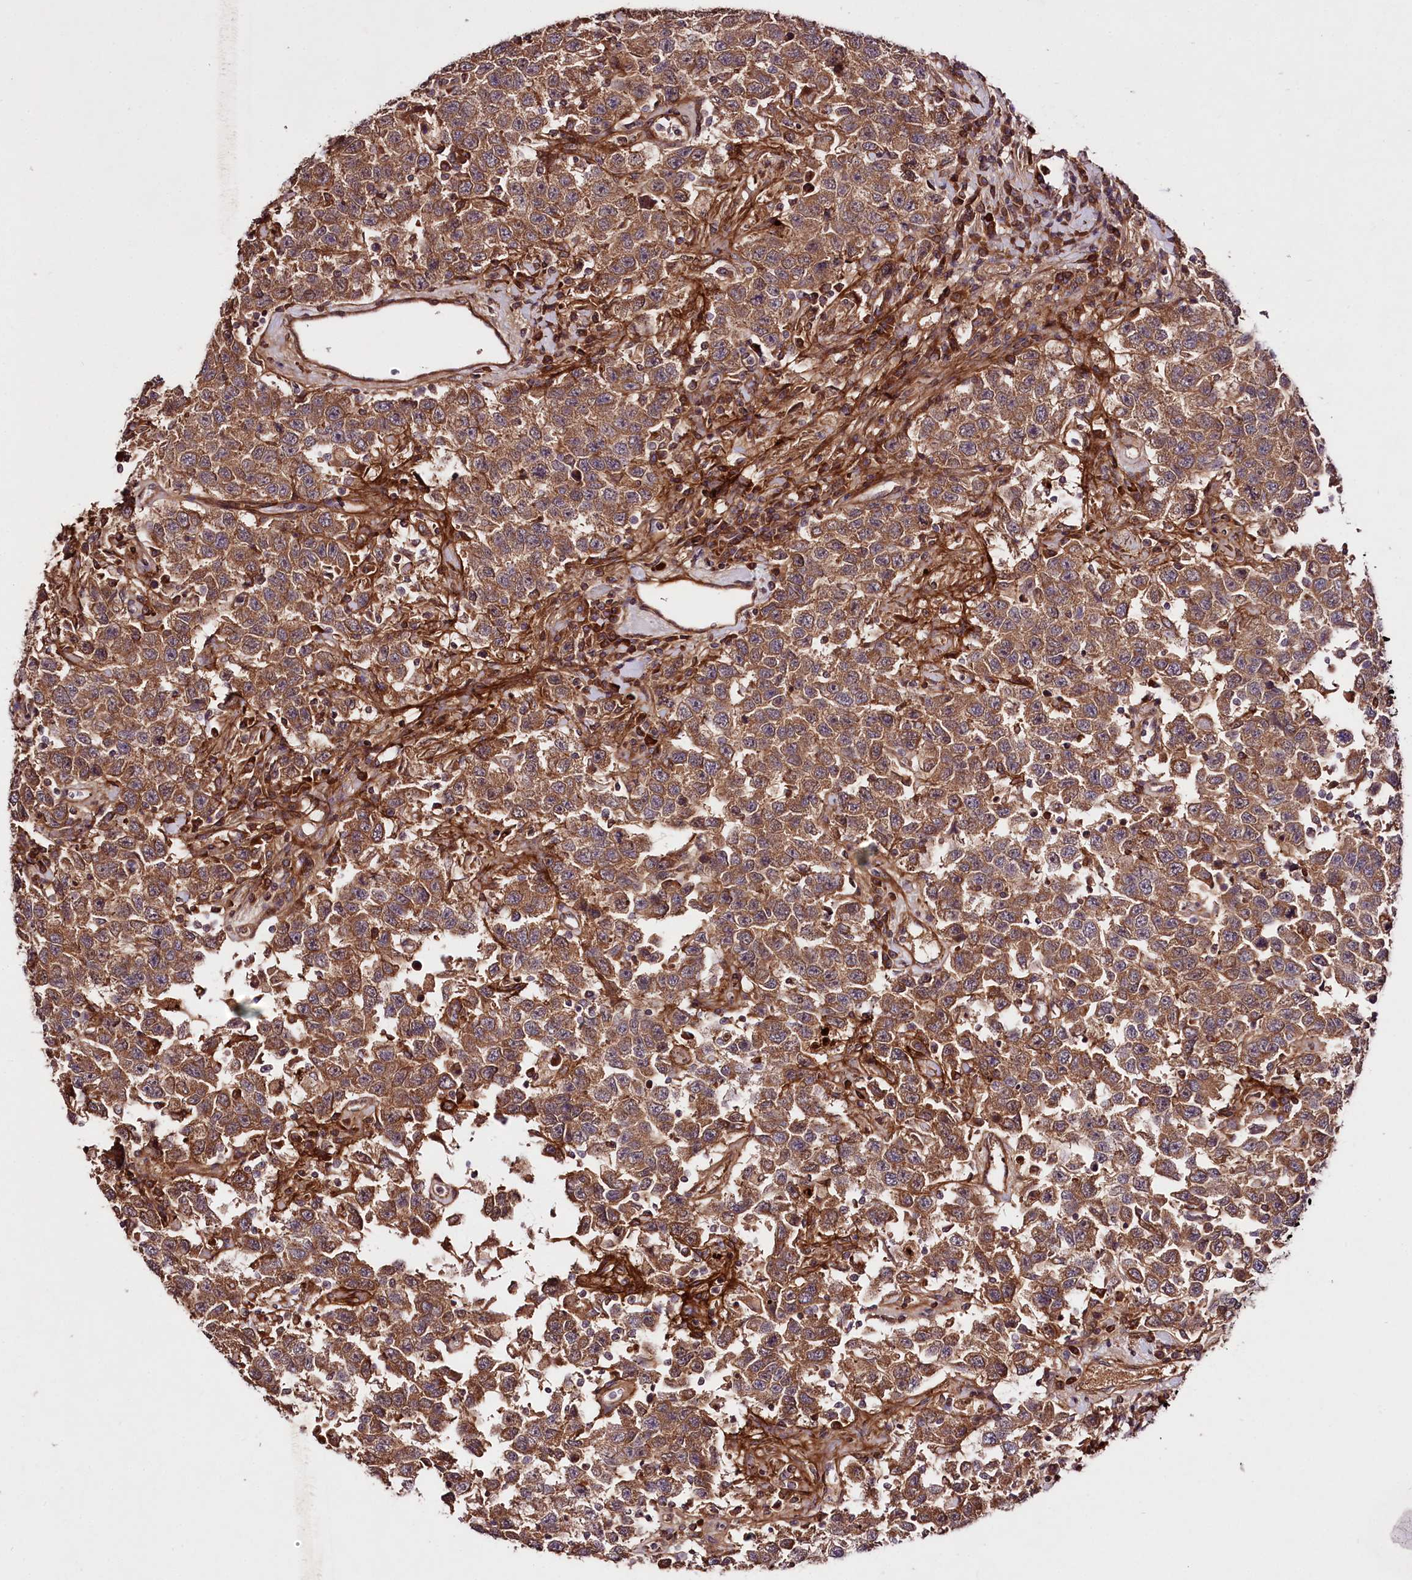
{"staining": {"intensity": "moderate", "quantity": ">75%", "location": "cytoplasmic/membranous"}, "tissue": "testis cancer", "cell_type": "Tumor cells", "image_type": "cancer", "snomed": [{"axis": "morphology", "description": "Seminoma, NOS"}, {"axis": "topography", "description": "Testis"}], "caption": "This is an image of immunohistochemistry (IHC) staining of testis cancer (seminoma), which shows moderate staining in the cytoplasmic/membranous of tumor cells.", "gene": "TNPO3", "patient": {"sex": "male", "age": 41}}